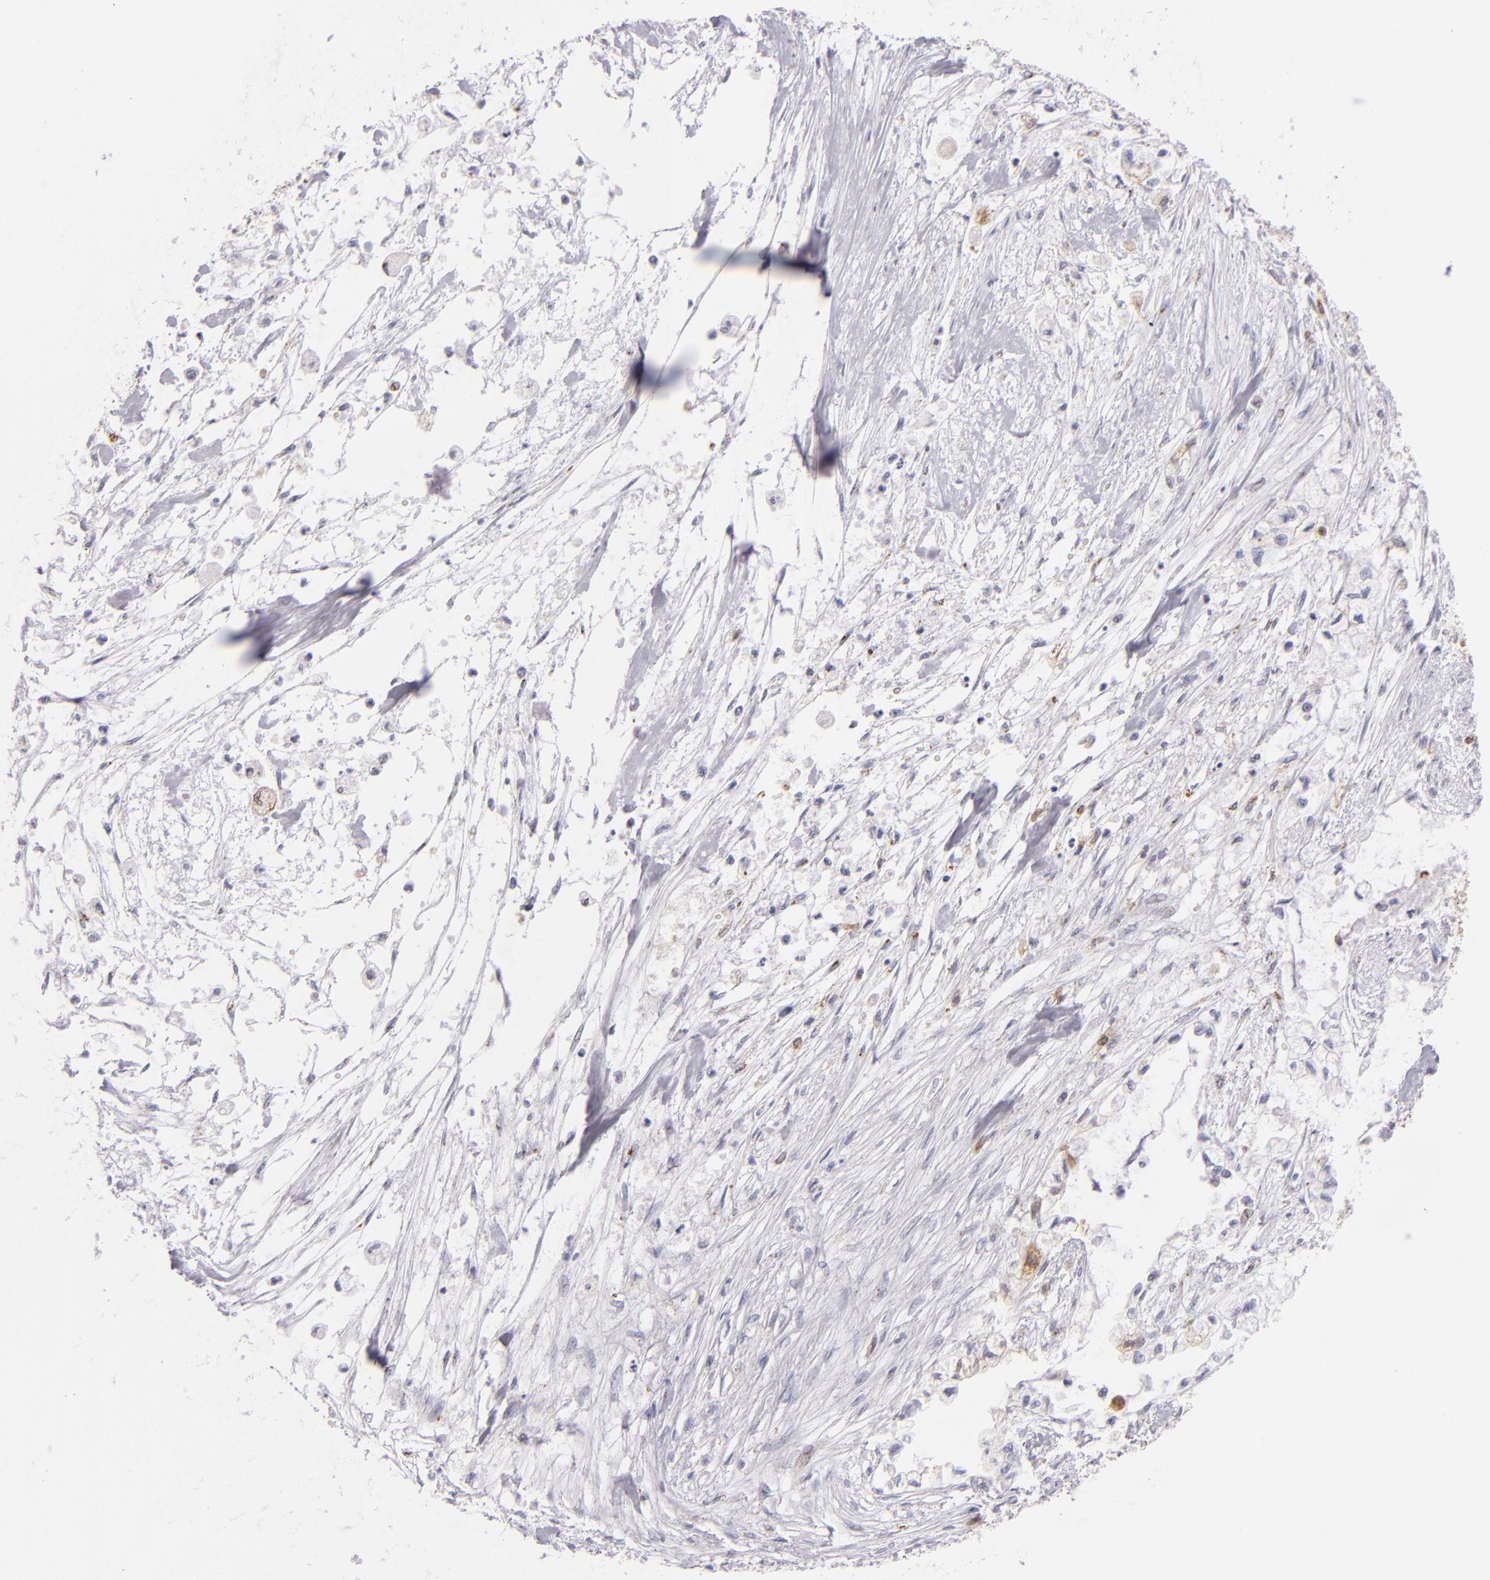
{"staining": {"intensity": "moderate", "quantity": "25%-75%", "location": "cytoplasmic/membranous"}, "tissue": "pancreatic cancer", "cell_type": "Tumor cells", "image_type": "cancer", "snomed": [{"axis": "morphology", "description": "Adenocarcinoma, NOS"}, {"axis": "topography", "description": "Pancreas"}], "caption": "Moderate cytoplasmic/membranous staining is identified in approximately 25%-75% of tumor cells in pancreatic cancer (adenocarcinoma).", "gene": "CD74", "patient": {"sex": "male", "age": 79}}